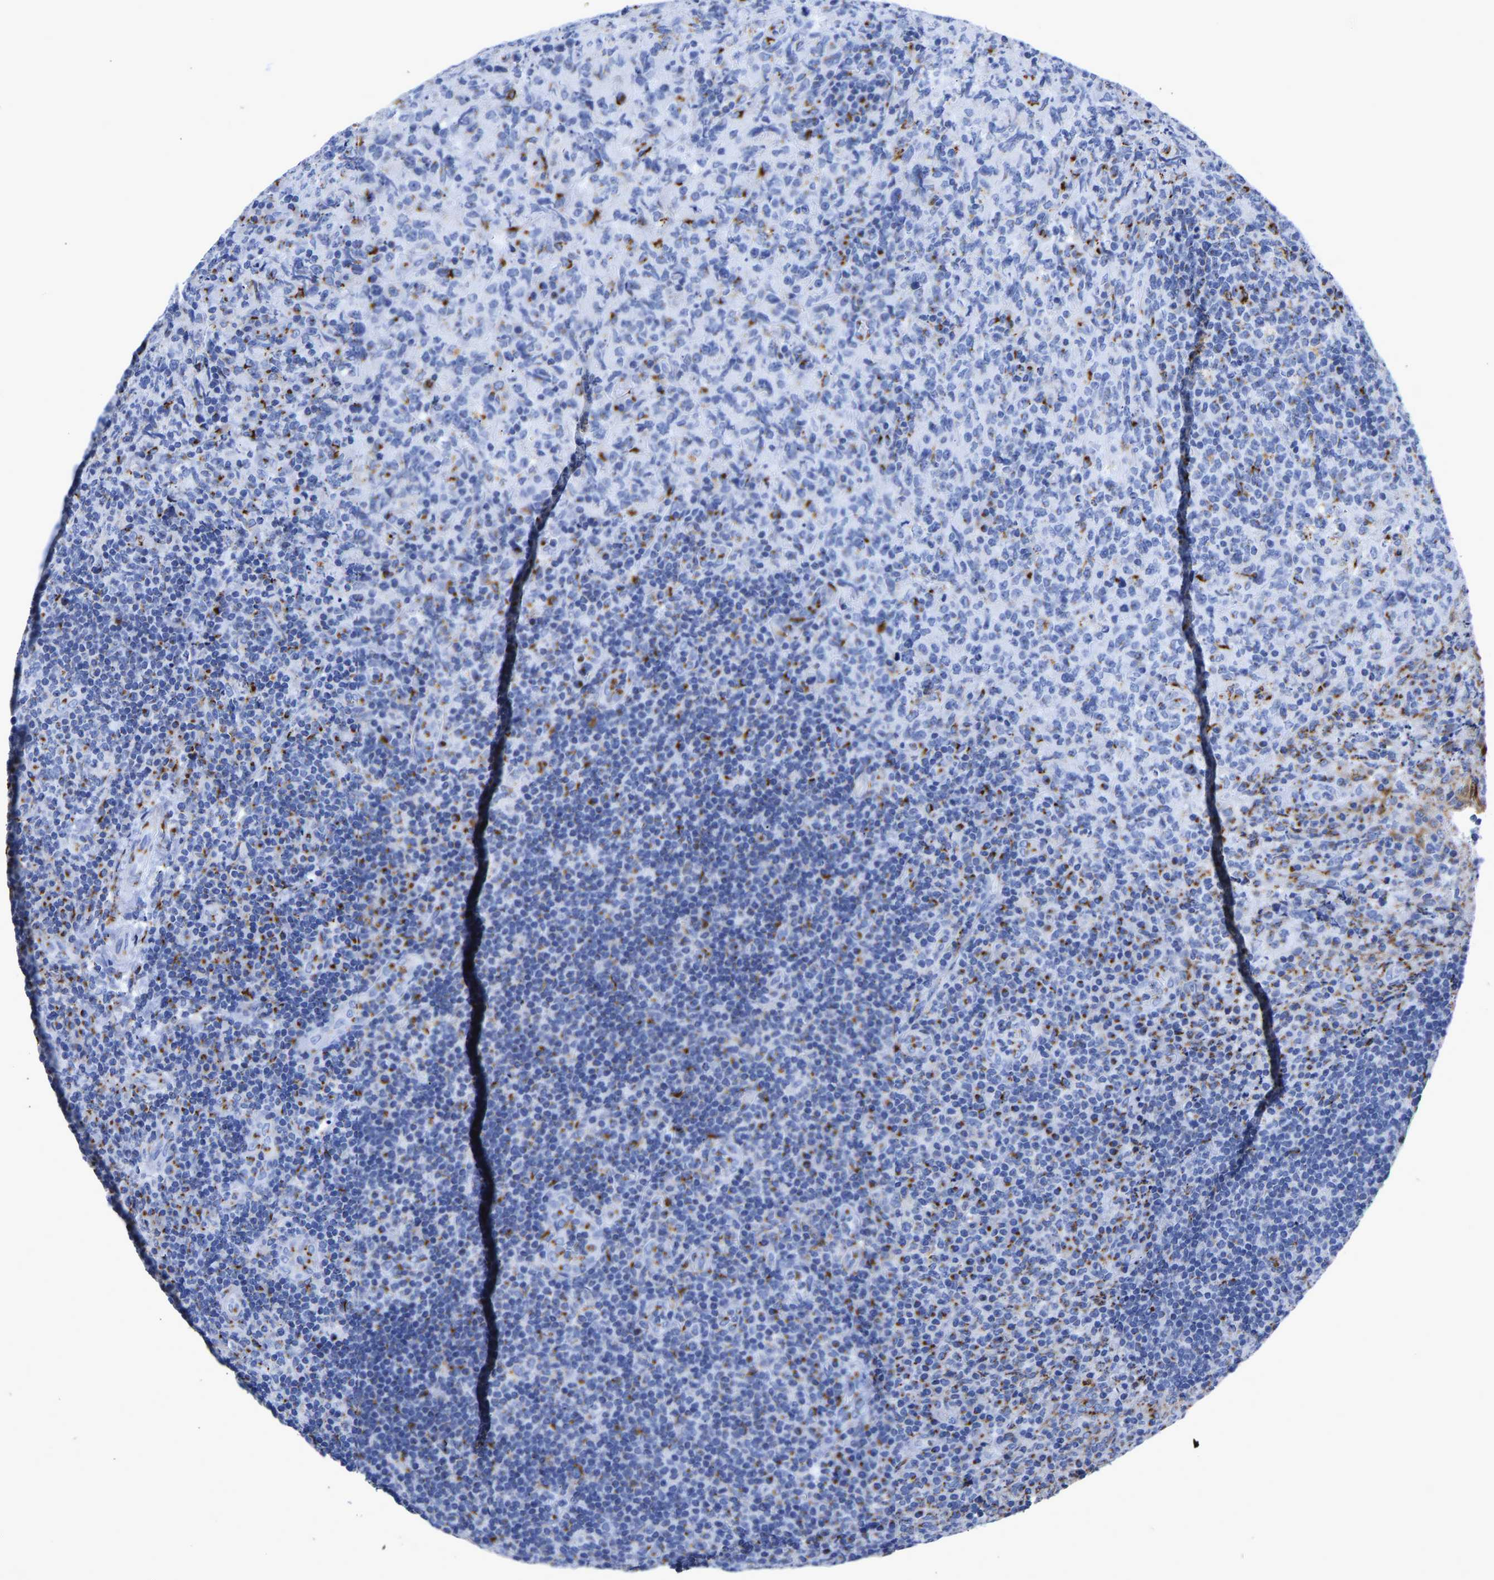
{"staining": {"intensity": "strong", "quantity": "<25%", "location": "cytoplasmic/membranous"}, "tissue": "lymphoma", "cell_type": "Tumor cells", "image_type": "cancer", "snomed": [{"axis": "morphology", "description": "Malignant lymphoma, non-Hodgkin's type, High grade"}, {"axis": "topography", "description": "Tonsil"}], "caption": "A micrograph of human lymphoma stained for a protein demonstrates strong cytoplasmic/membranous brown staining in tumor cells.", "gene": "TMEM87A", "patient": {"sex": "female", "age": 36}}